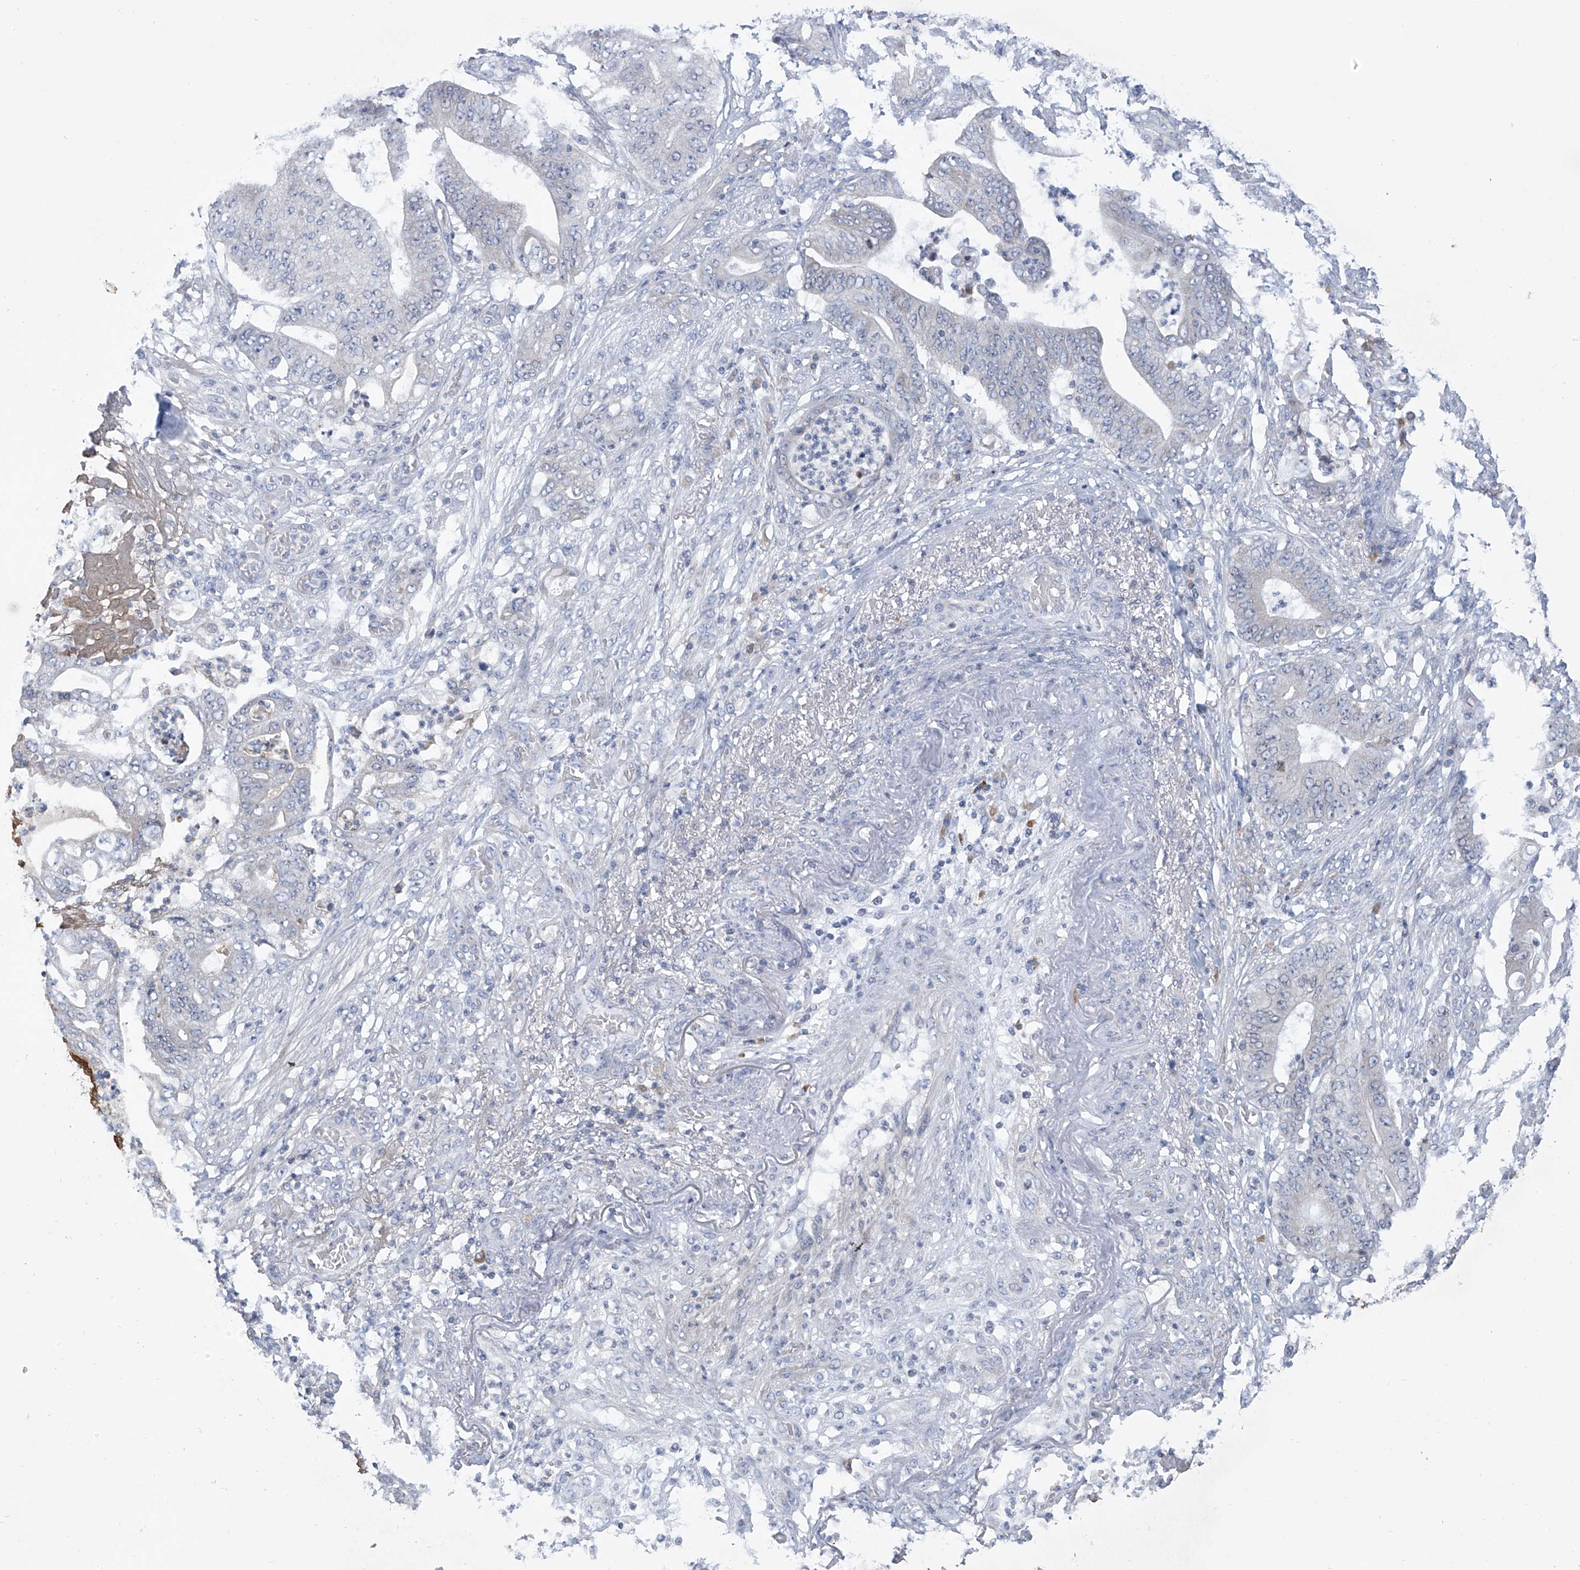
{"staining": {"intensity": "moderate", "quantity": "<25%", "location": "cytoplasmic/membranous"}, "tissue": "stomach cancer", "cell_type": "Tumor cells", "image_type": "cancer", "snomed": [{"axis": "morphology", "description": "Adenocarcinoma, NOS"}, {"axis": "topography", "description": "Stomach"}], "caption": "Moderate cytoplasmic/membranous protein staining is present in approximately <25% of tumor cells in stomach adenocarcinoma.", "gene": "SLCO4A1", "patient": {"sex": "female", "age": 73}}